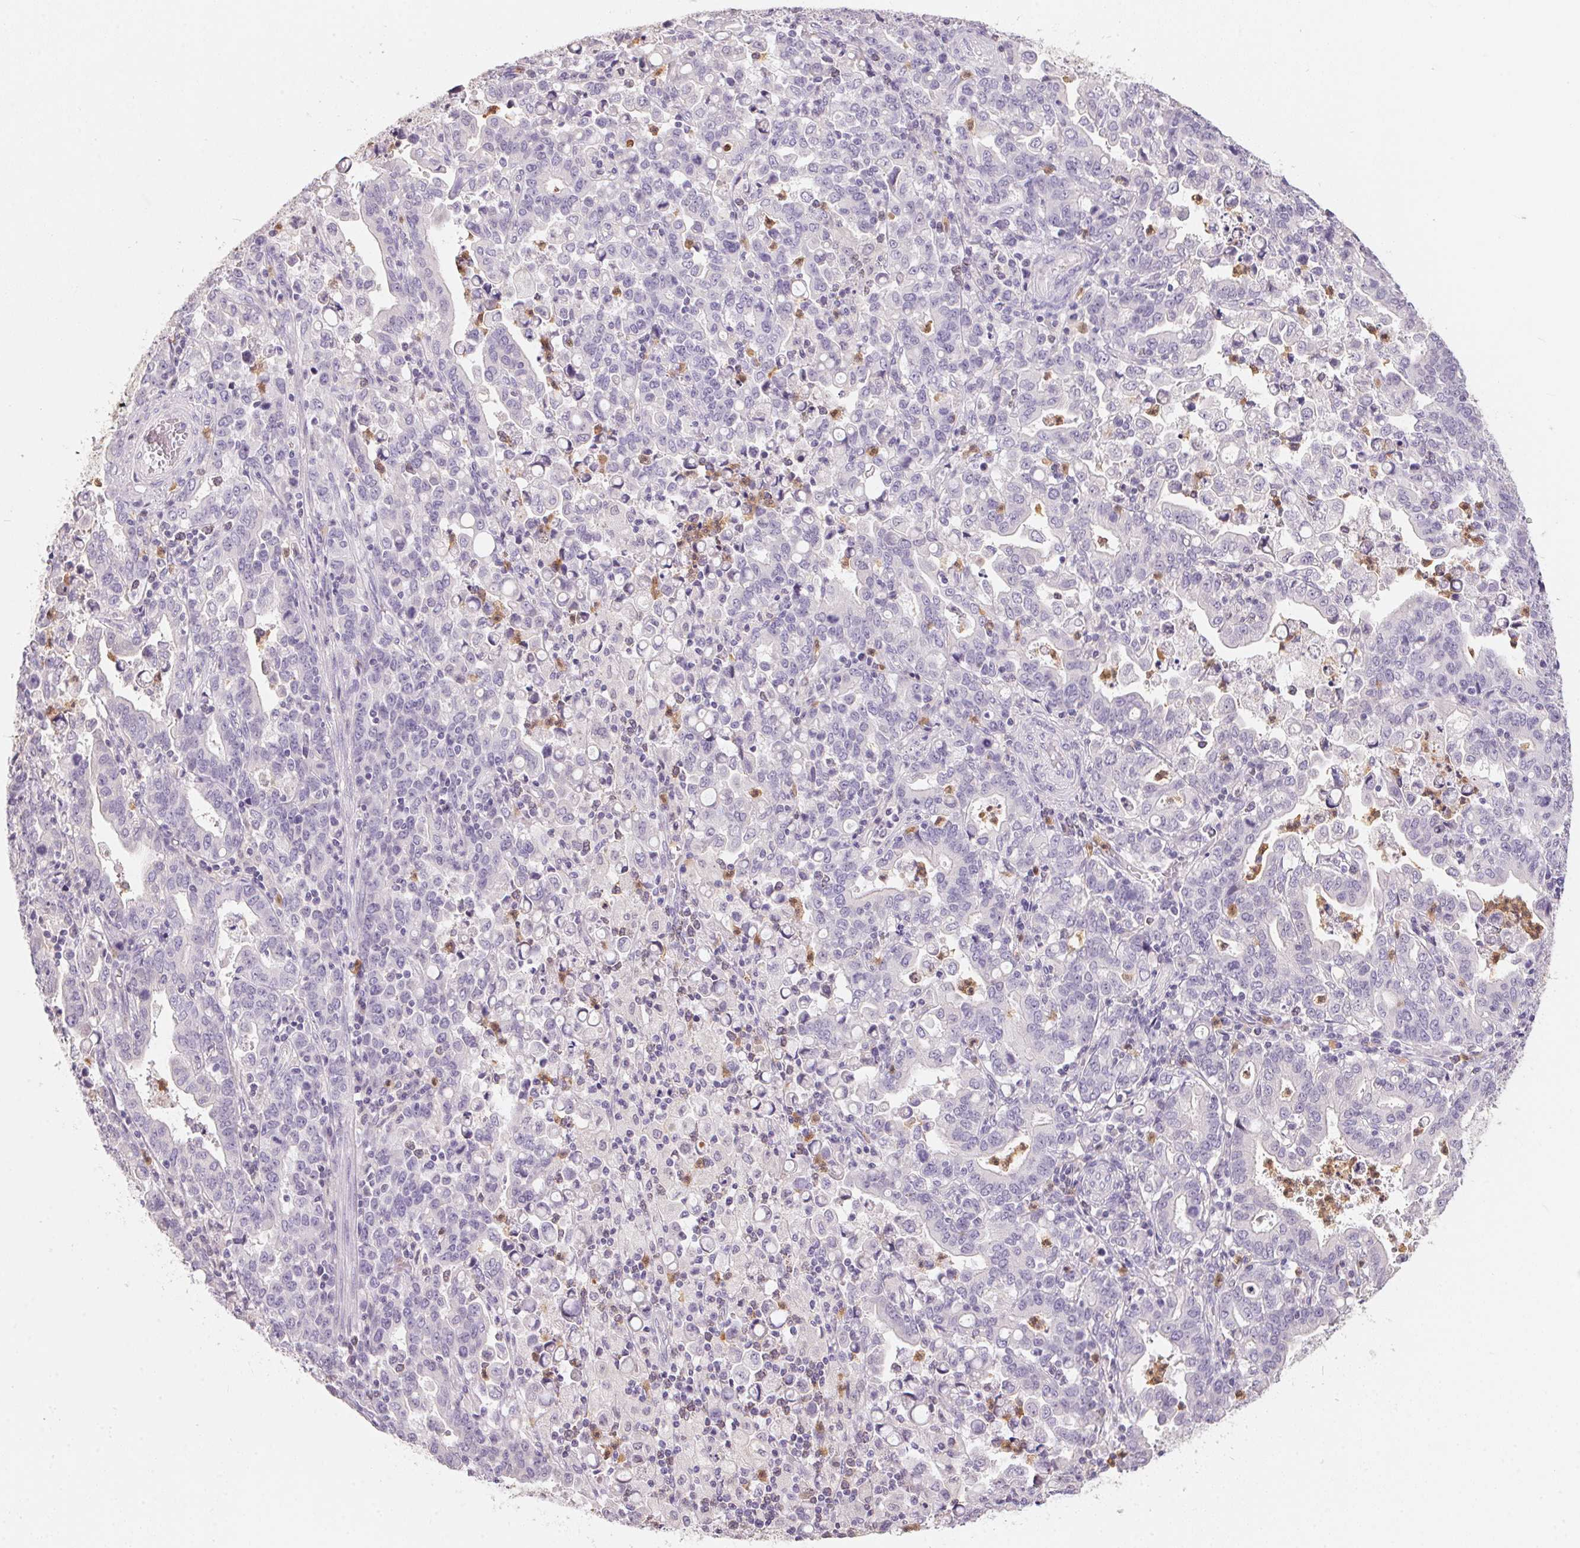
{"staining": {"intensity": "negative", "quantity": "none", "location": "none"}, "tissue": "stomach cancer", "cell_type": "Tumor cells", "image_type": "cancer", "snomed": [{"axis": "morphology", "description": "Adenocarcinoma, NOS"}, {"axis": "topography", "description": "Stomach, upper"}], "caption": "Human stomach cancer stained for a protein using IHC reveals no expression in tumor cells.", "gene": "SERPINB1", "patient": {"sex": "male", "age": 69}}